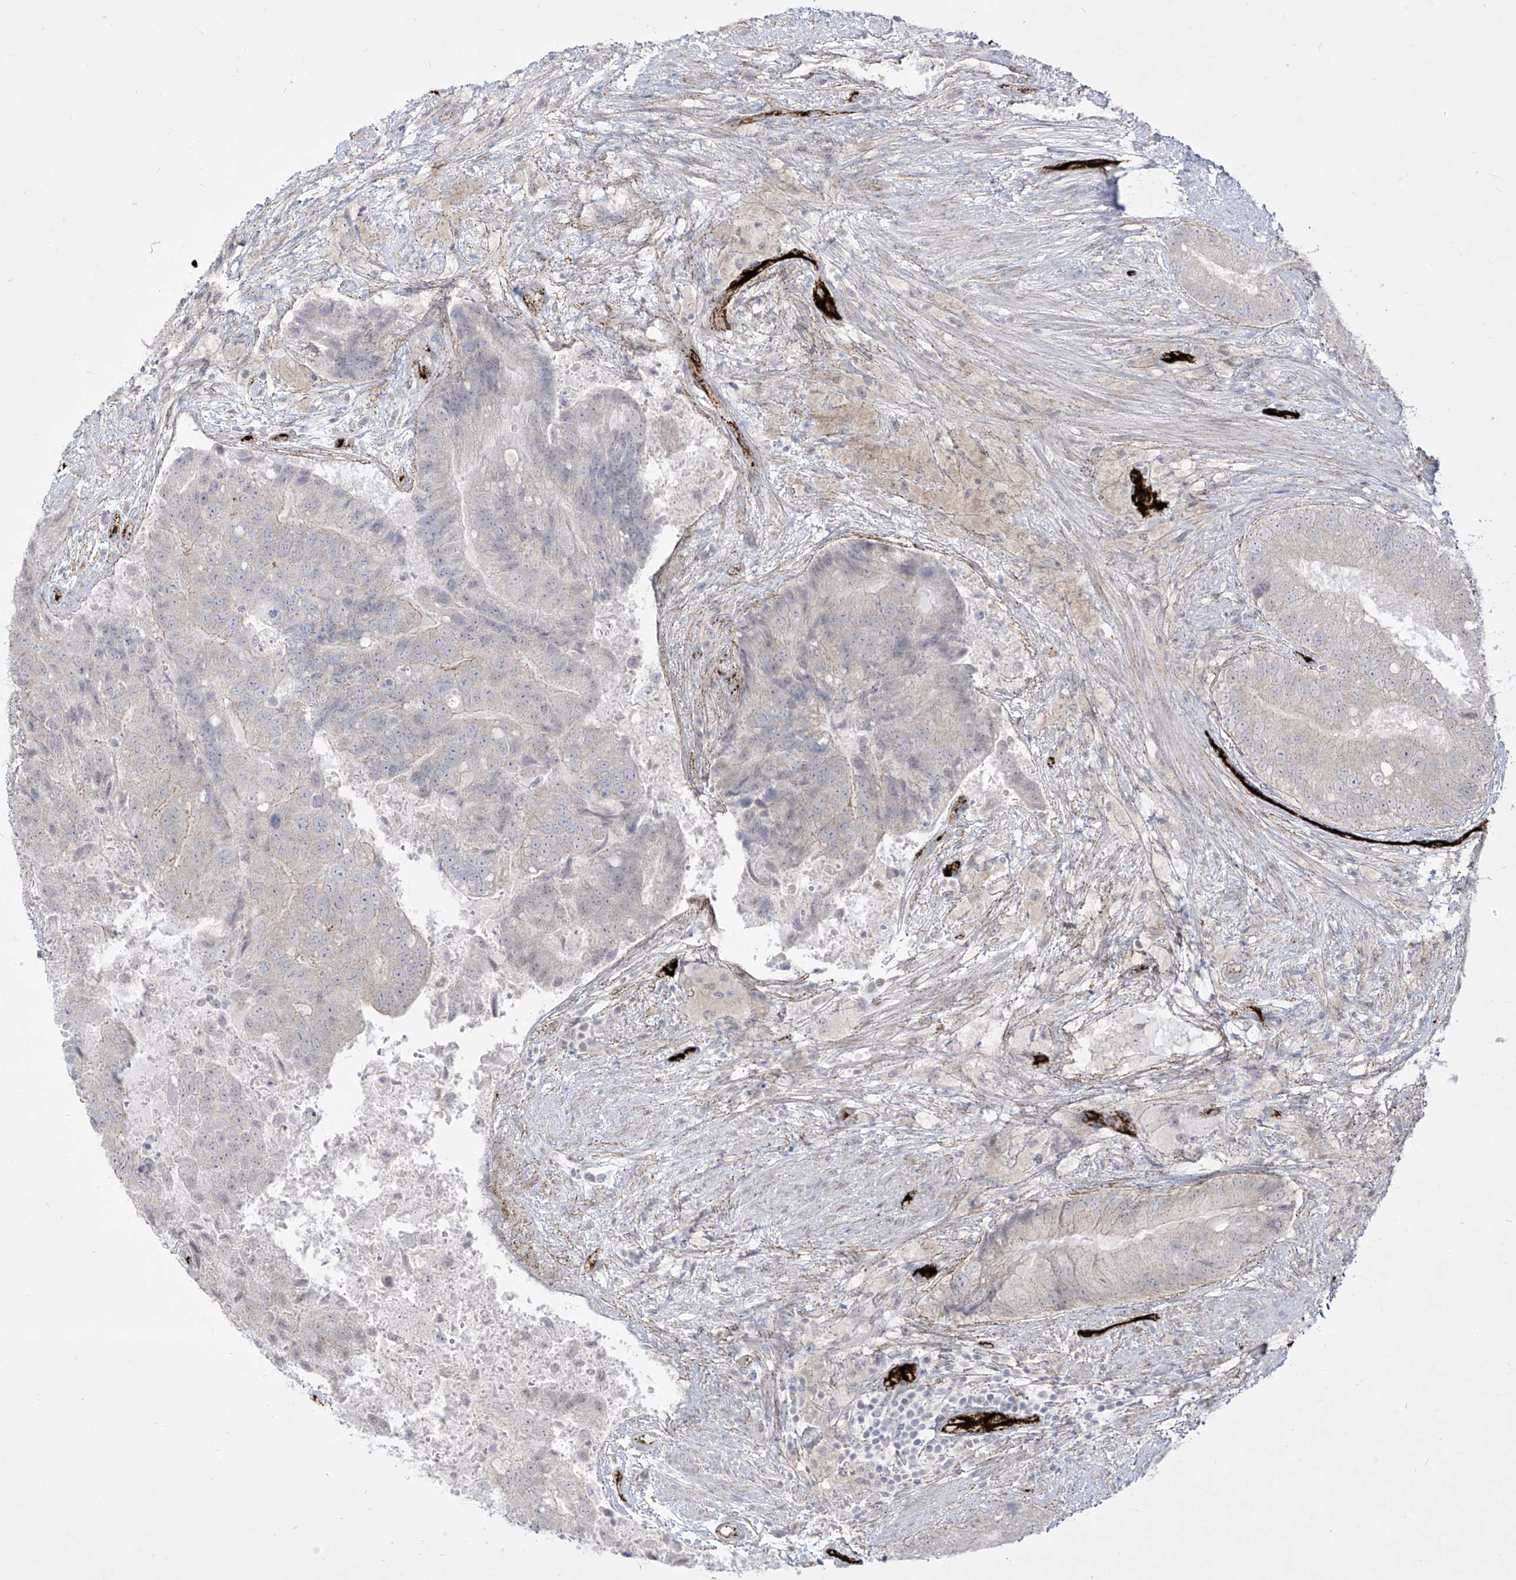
{"staining": {"intensity": "negative", "quantity": "none", "location": "none"}, "tissue": "prostate cancer", "cell_type": "Tumor cells", "image_type": "cancer", "snomed": [{"axis": "morphology", "description": "Adenocarcinoma, High grade"}, {"axis": "topography", "description": "Prostate"}], "caption": "Immunohistochemistry of prostate cancer reveals no staining in tumor cells.", "gene": "ZGRF1", "patient": {"sex": "male", "age": 70}}